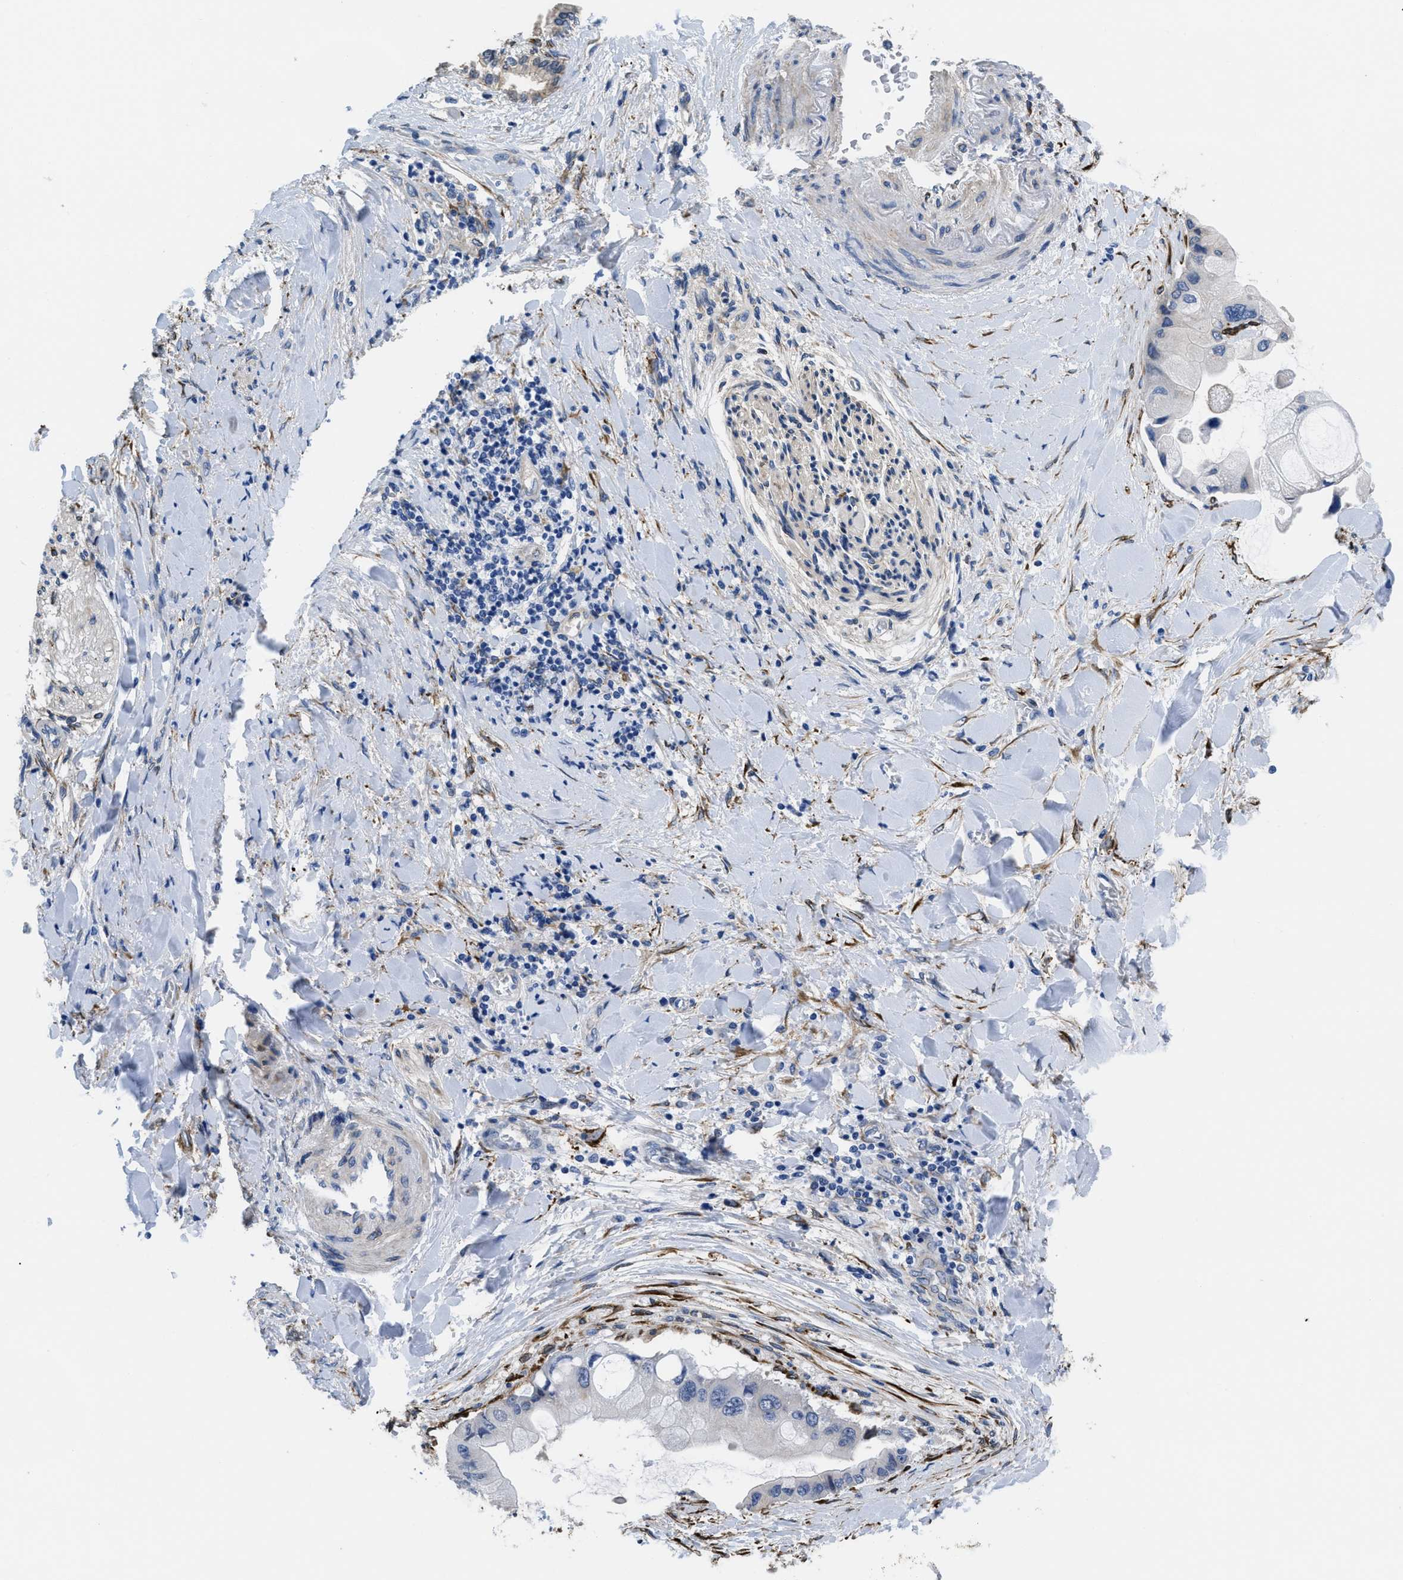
{"staining": {"intensity": "negative", "quantity": "none", "location": "none"}, "tissue": "liver cancer", "cell_type": "Tumor cells", "image_type": "cancer", "snomed": [{"axis": "morphology", "description": "Cholangiocarcinoma"}, {"axis": "topography", "description": "Liver"}], "caption": "Immunohistochemistry (IHC) of human liver cancer demonstrates no positivity in tumor cells.", "gene": "SQLE", "patient": {"sex": "male", "age": 50}}